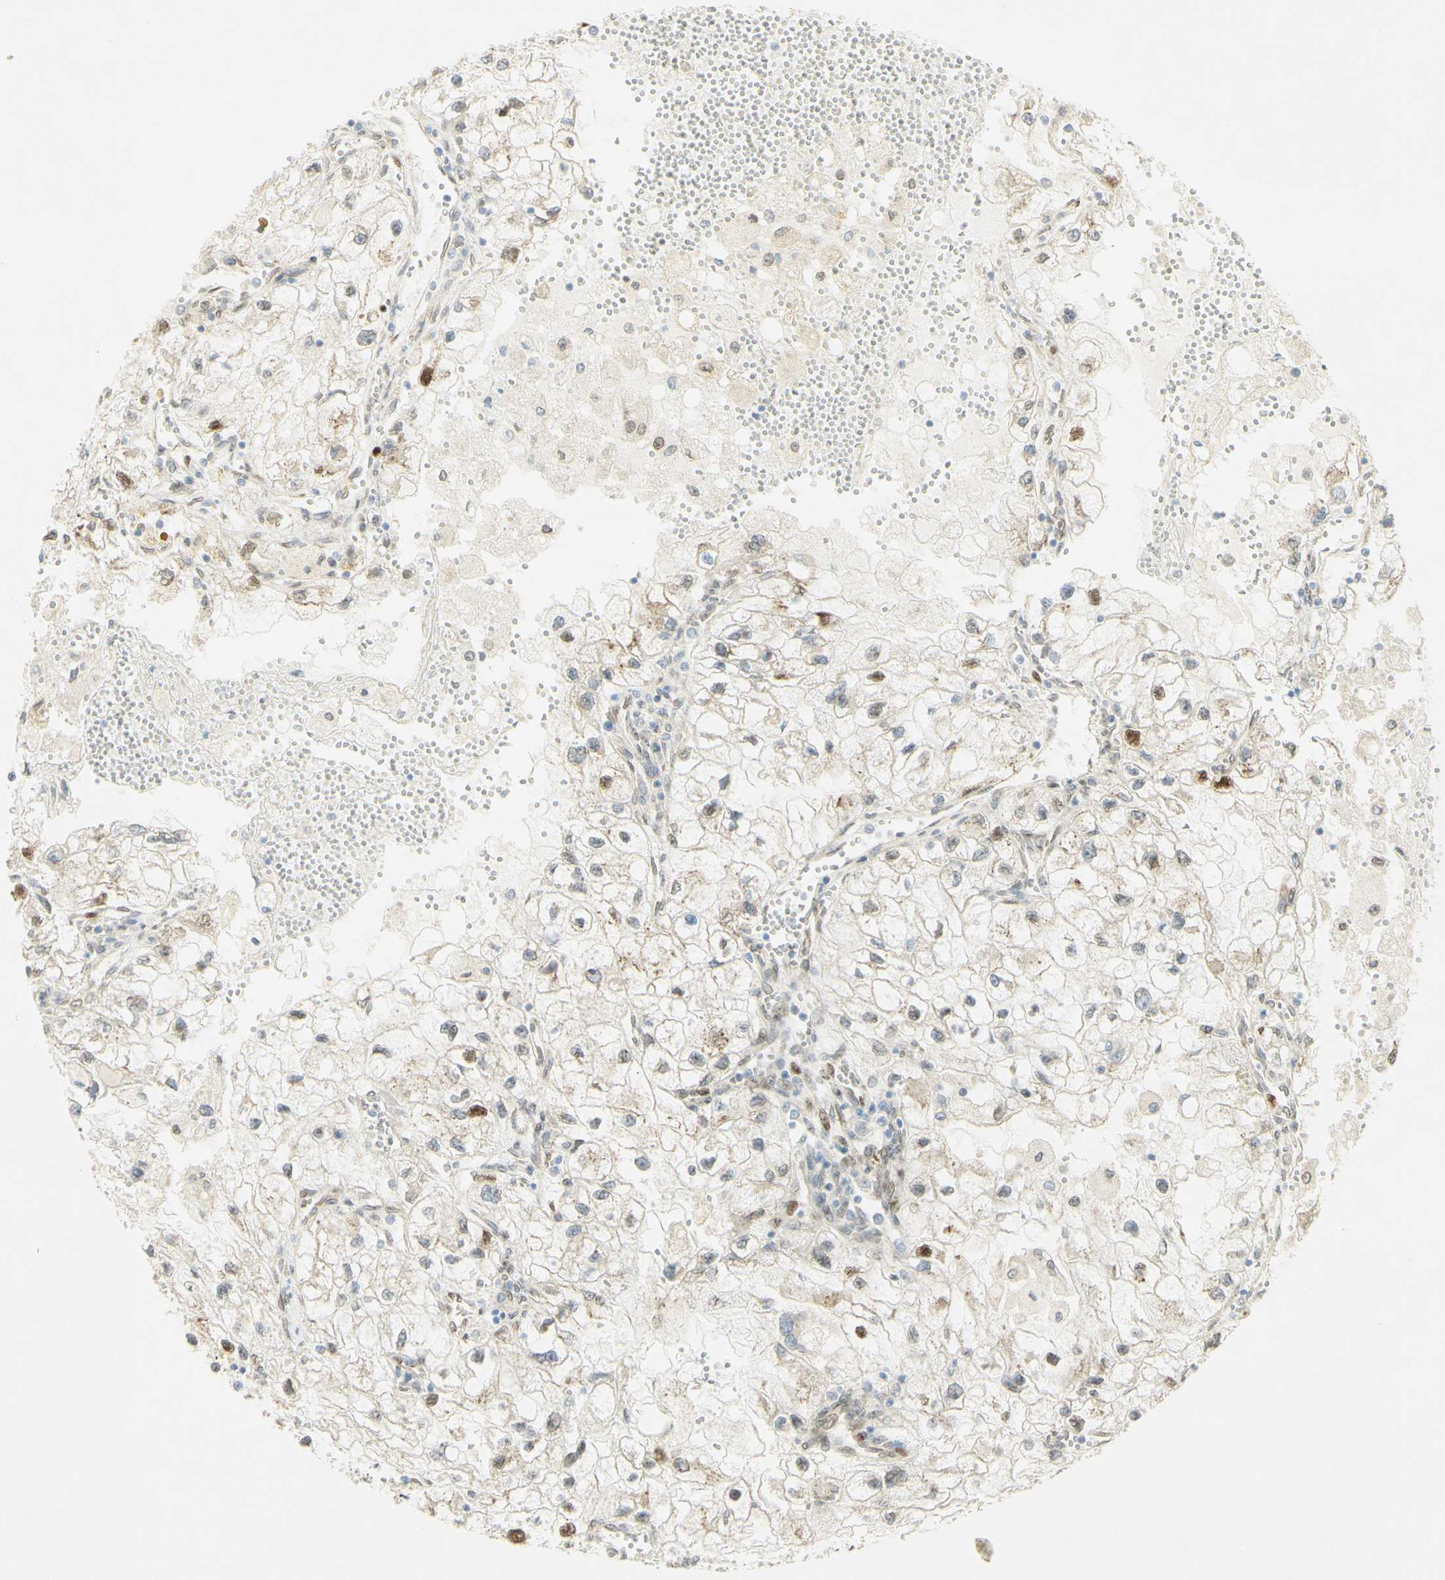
{"staining": {"intensity": "moderate", "quantity": "<25%", "location": "nuclear"}, "tissue": "renal cancer", "cell_type": "Tumor cells", "image_type": "cancer", "snomed": [{"axis": "morphology", "description": "Adenocarcinoma, NOS"}, {"axis": "topography", "description": "Kidney"}], "caption": "Renal cancer (adenocarcinoma) was stained to show a protein in brown. There is low levels of moderate nuclear positivity in approximately <25% of tumor cells. (Stains: DAB (3,3'-diaminobenzidine) in brown, nuclei in blue, Microscopy: brightfield microscopy at high magnification).", "gene": "E2F1", "patient": {"sex": "female", "age": 70}}